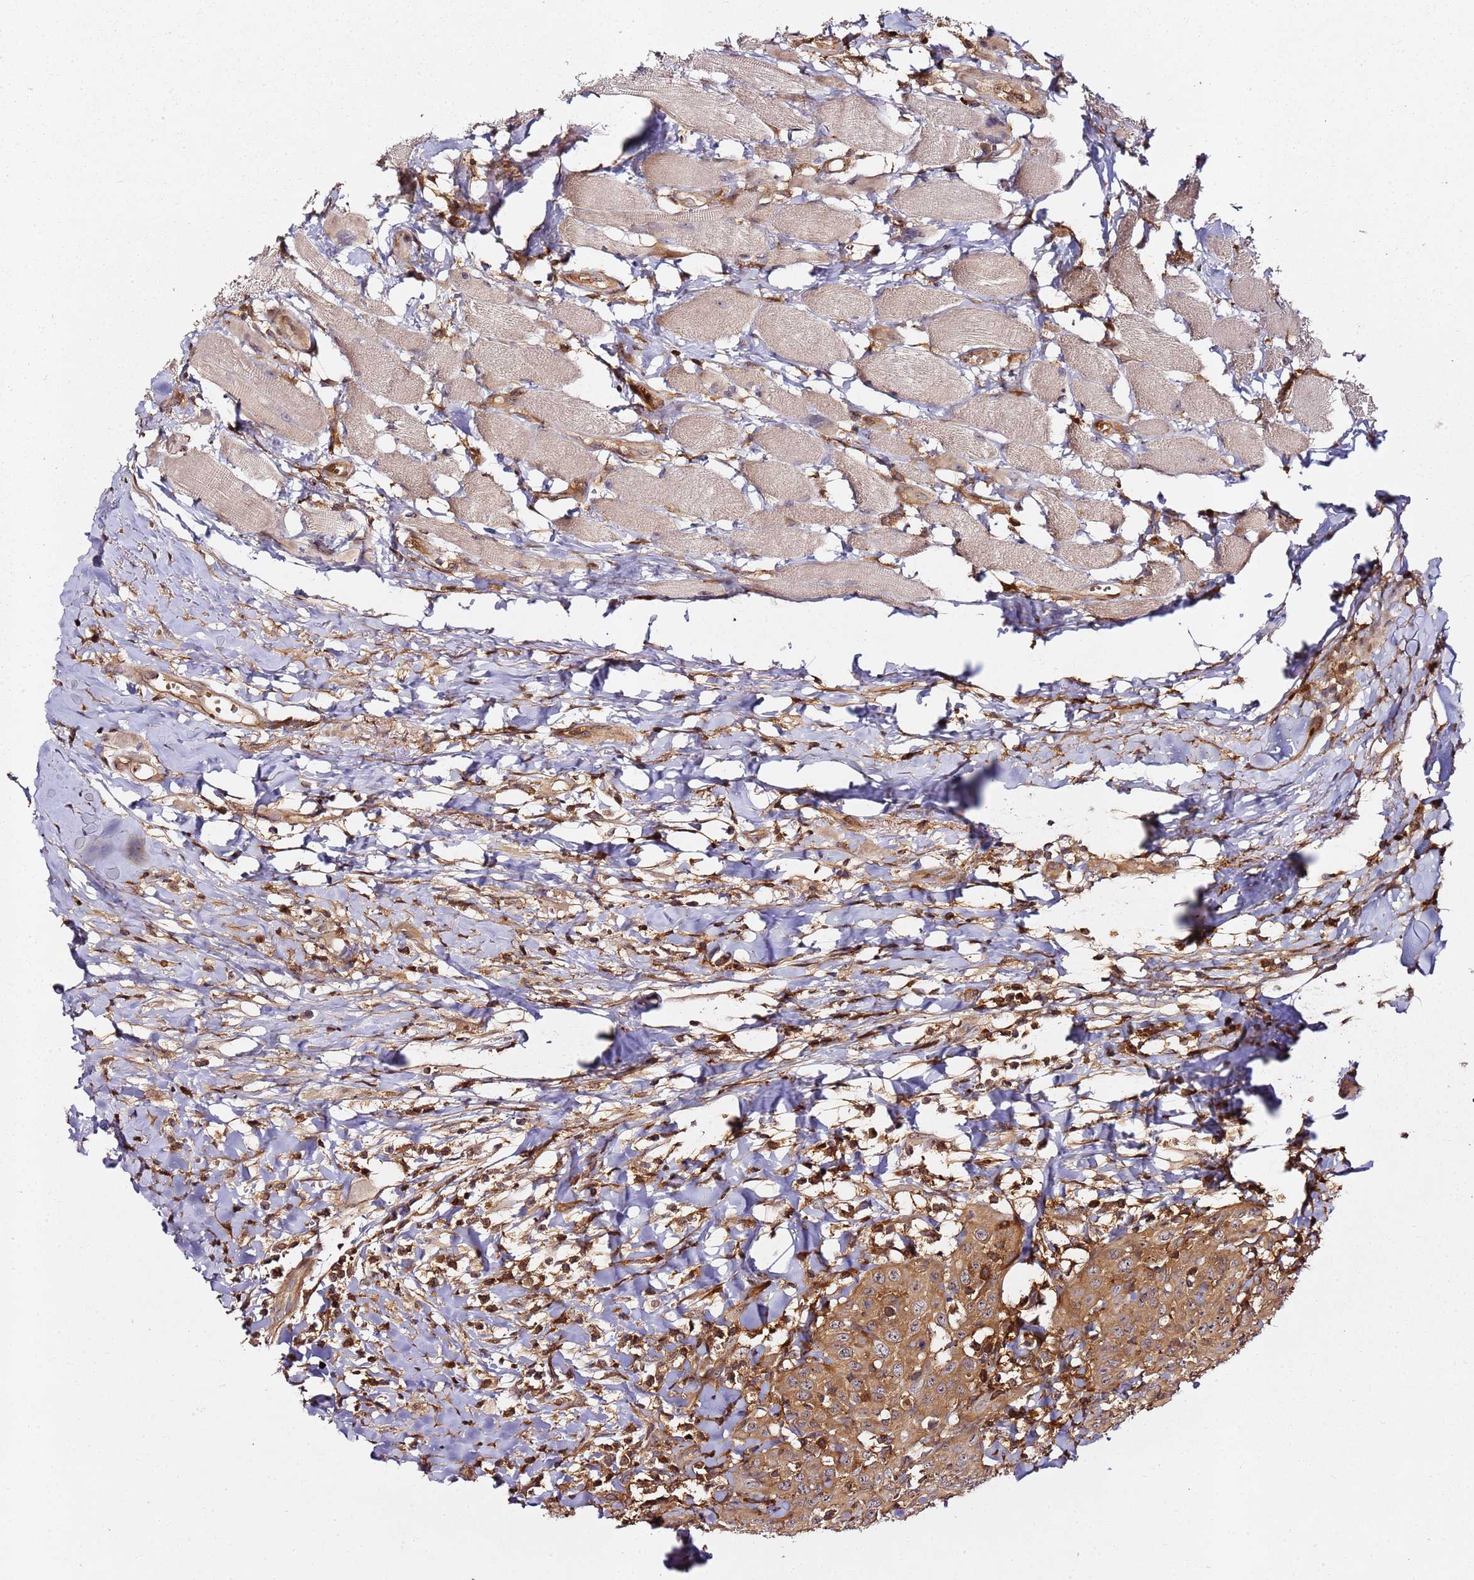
{"staining": {"intensity": "moderate", "quantity": ">75%", "location": "cytoplasmic/membranous"}, "tissue": "head and neck cancer", "cell_type": "Tumor cells", "image_type": "cancer", "snomed": [{"axis": "morphology", "description": "Normal tissue, NOS"}, {"axis": "morphology", "description": "Squamous cell carcinoma, NOS"}, {"axis": "topography", "description": "Oral tissue"}, {"axis": "topography", "description": "Head-Neck"}], "caption": "A brown stain shows moderate cytoplasmic/membranous staining of a protein in head and neck cancer tumor cells.", "gene": "PRMT7", "patient": {"sex": "female", "age": 70}}